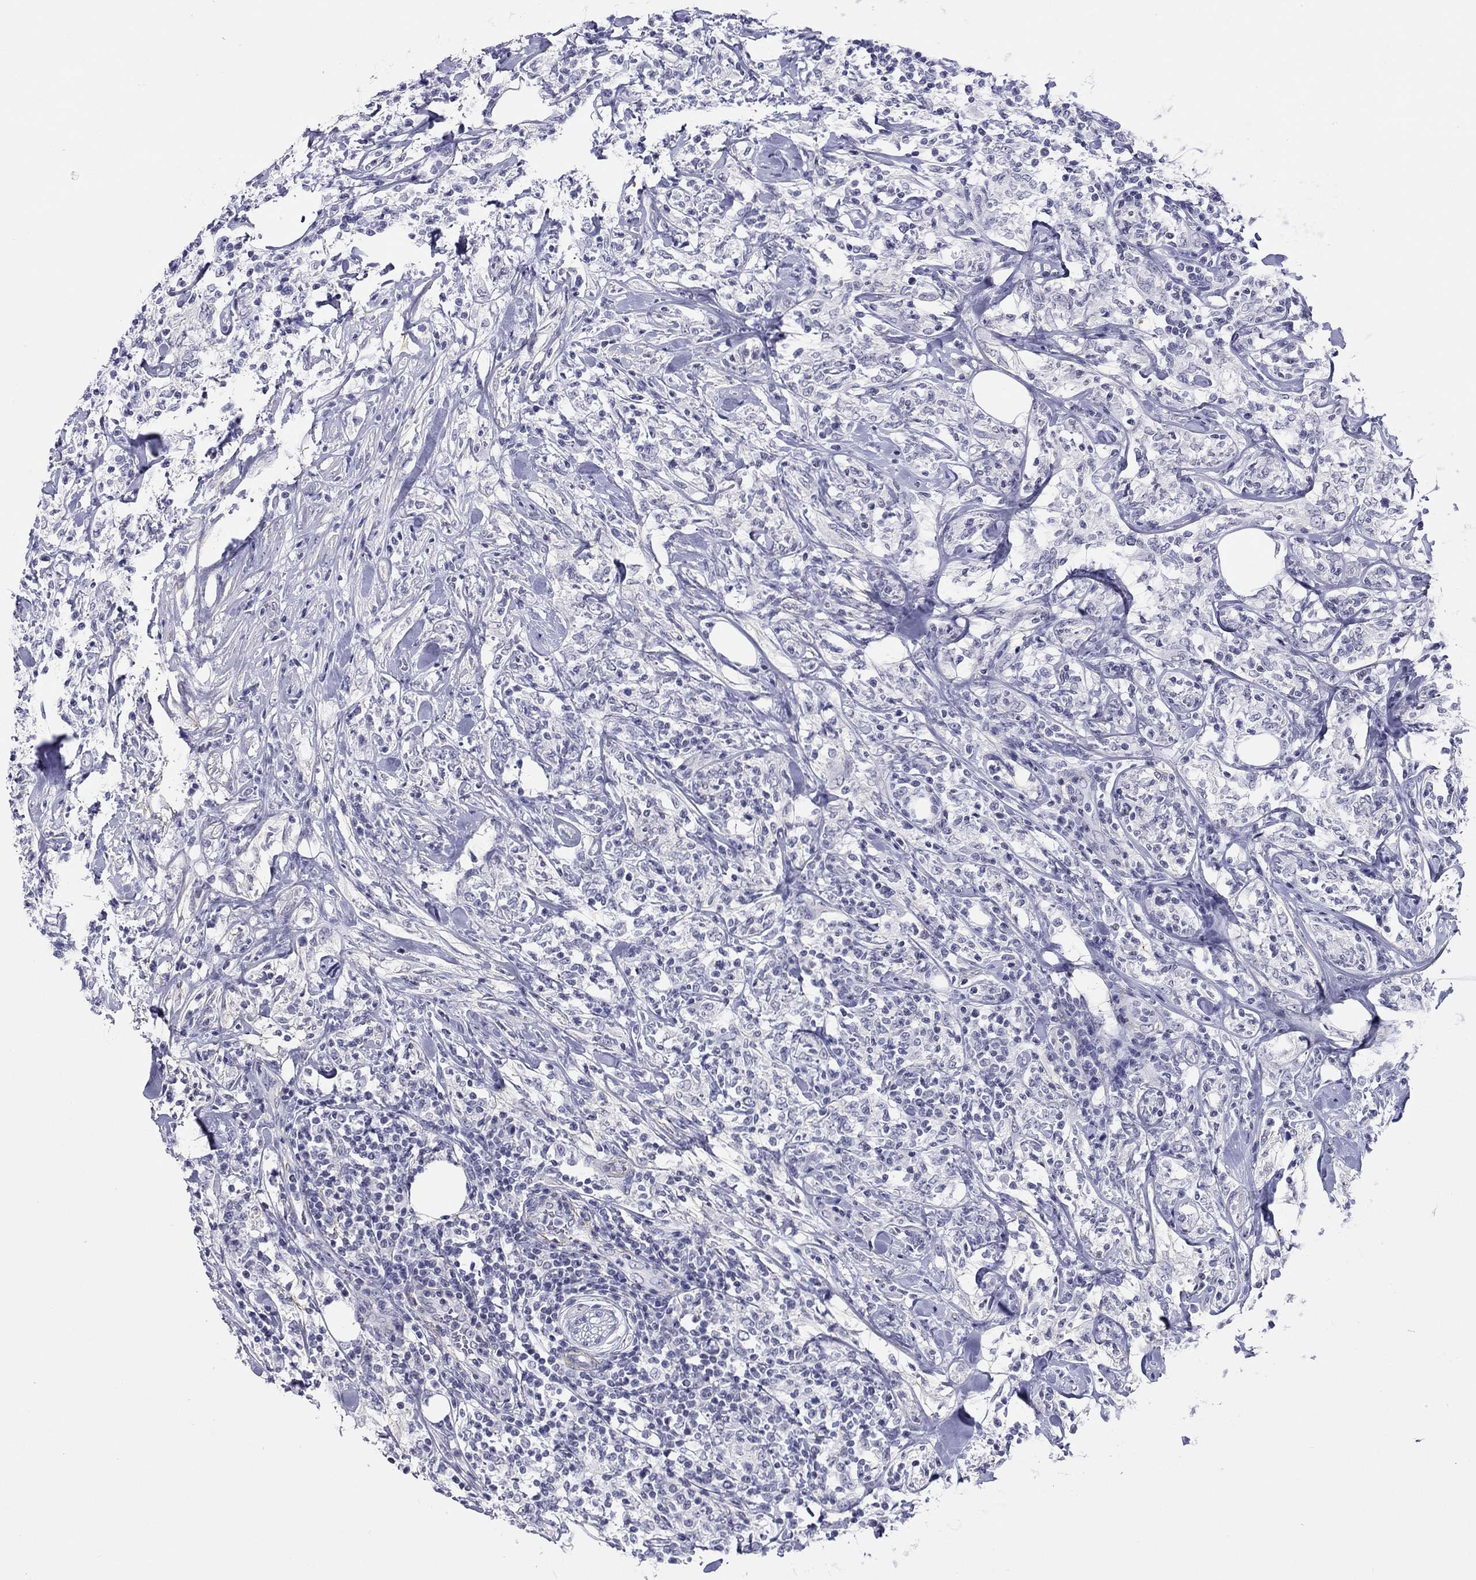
{"staining": {"intensity": "negative", "quantity": "none", "location": "none"}, "tissue": "lymphoma", "cell_type": "Tumor cells", "image_type": "cancer", "snomed": [{"axis": "morphology", "description": "Malignant lymphoma, non-Hodgkin's type, High grade"}, {"axis": "topography", "description": "Lymph node"}], "caption": "DAB immunohistochemical staining of human malignant lymphoma, non-Hodgkin's type (high-grade) reveals no significant staining in tumor cells.", "gene": "MYMX", "patient": {"sex": "female", "age": 84}}